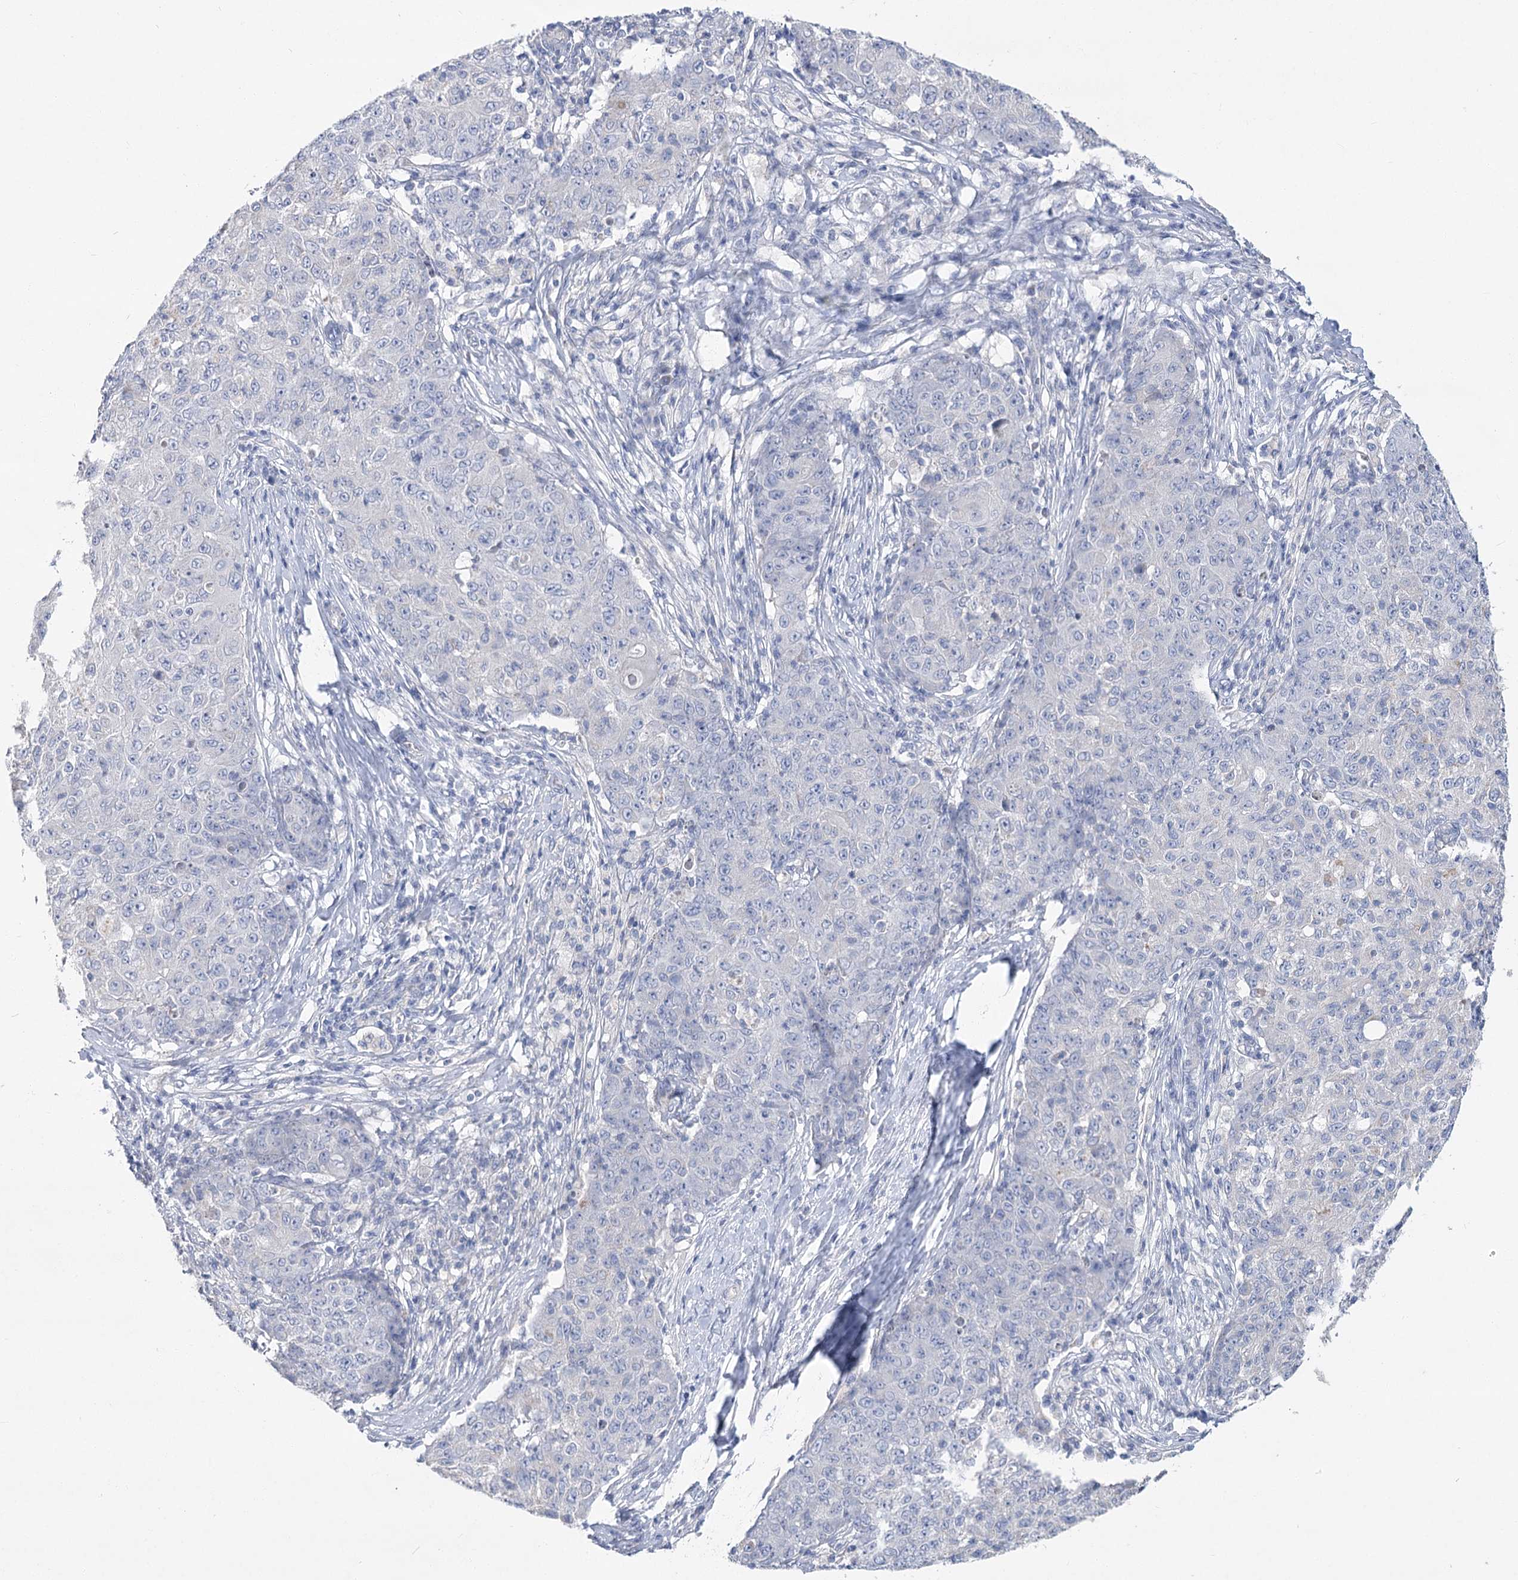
{"staining": {"intensity": "negative", "quantity": "none", "location": "none"}, "tissue": "ovarian cancer", "cell_type": "Tumor cells", "image_type": "cancer", "snomed": [{"axis": "morphology", "description": "Carcinoma, endometroid"}, {"axis": "topography", "description": "Ovary"}], "caption": "This histopathology image is of ovarian endometroid carcinoma stained with IHC to label a protein in brown with the nuclei are counter-stained blue. There is no positivity in tumor cells.", "gene": "SLC9A3", "patient": {"sex": "female", "age": 42}}